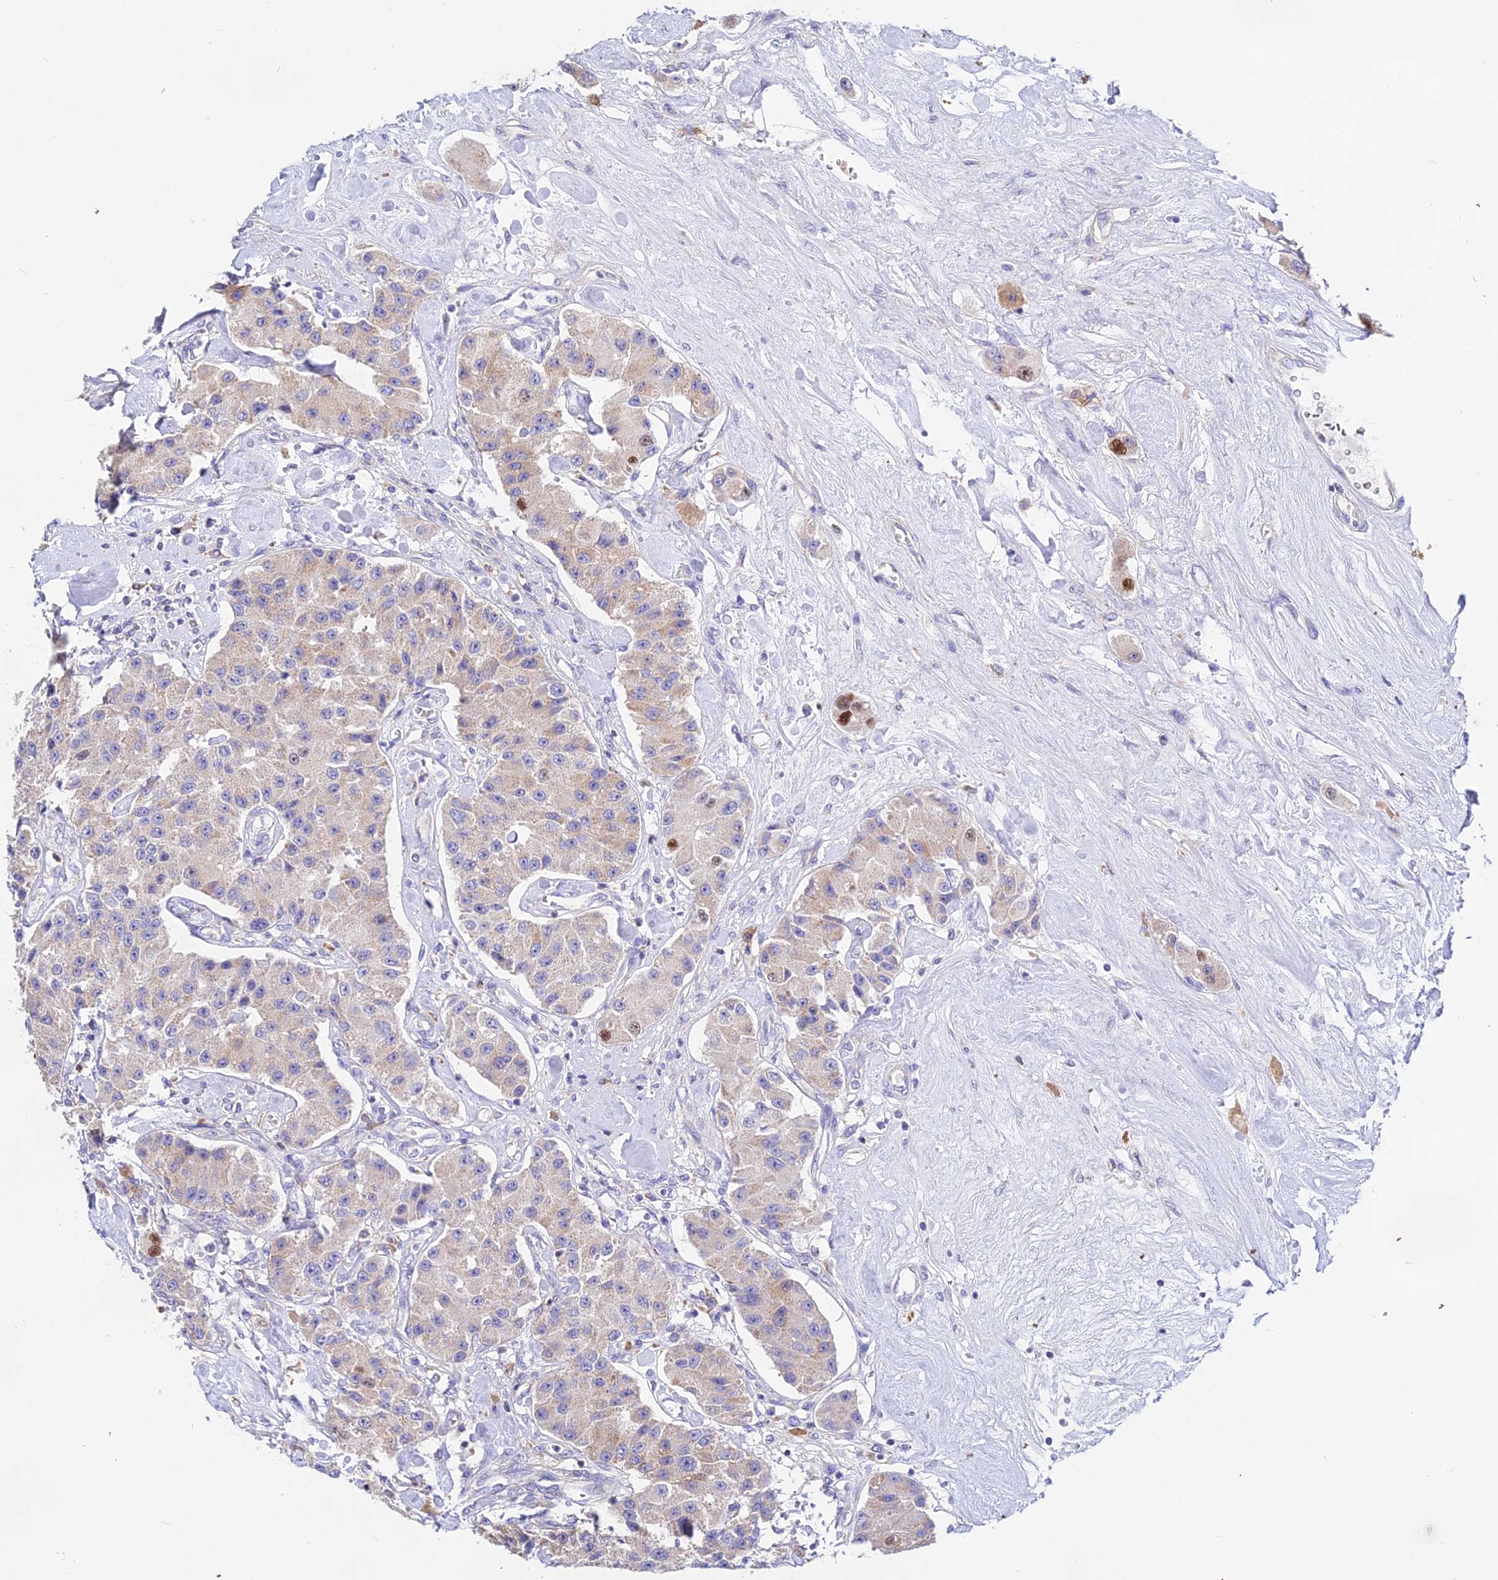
{"staining": {"intensity": "weak", "quantity": "<25%", "location": "cytoplasmic/membranous"}, "tissue": "carcinoid", "cell_type": "Tumor cells", "image_type": "cancer", "snomed": [{"axis": "morphology", "description": "Carcinoid, malignant, NOS"}, {"axis": "topography", "description": "Pancreas"}], "caption": "This is a micrograph of IHC staining of carcinoid (malignant), which shows no staining in tumor cells.", "gene": "PPP2R2C", "patient": {"sex": "male", "age": 41}}